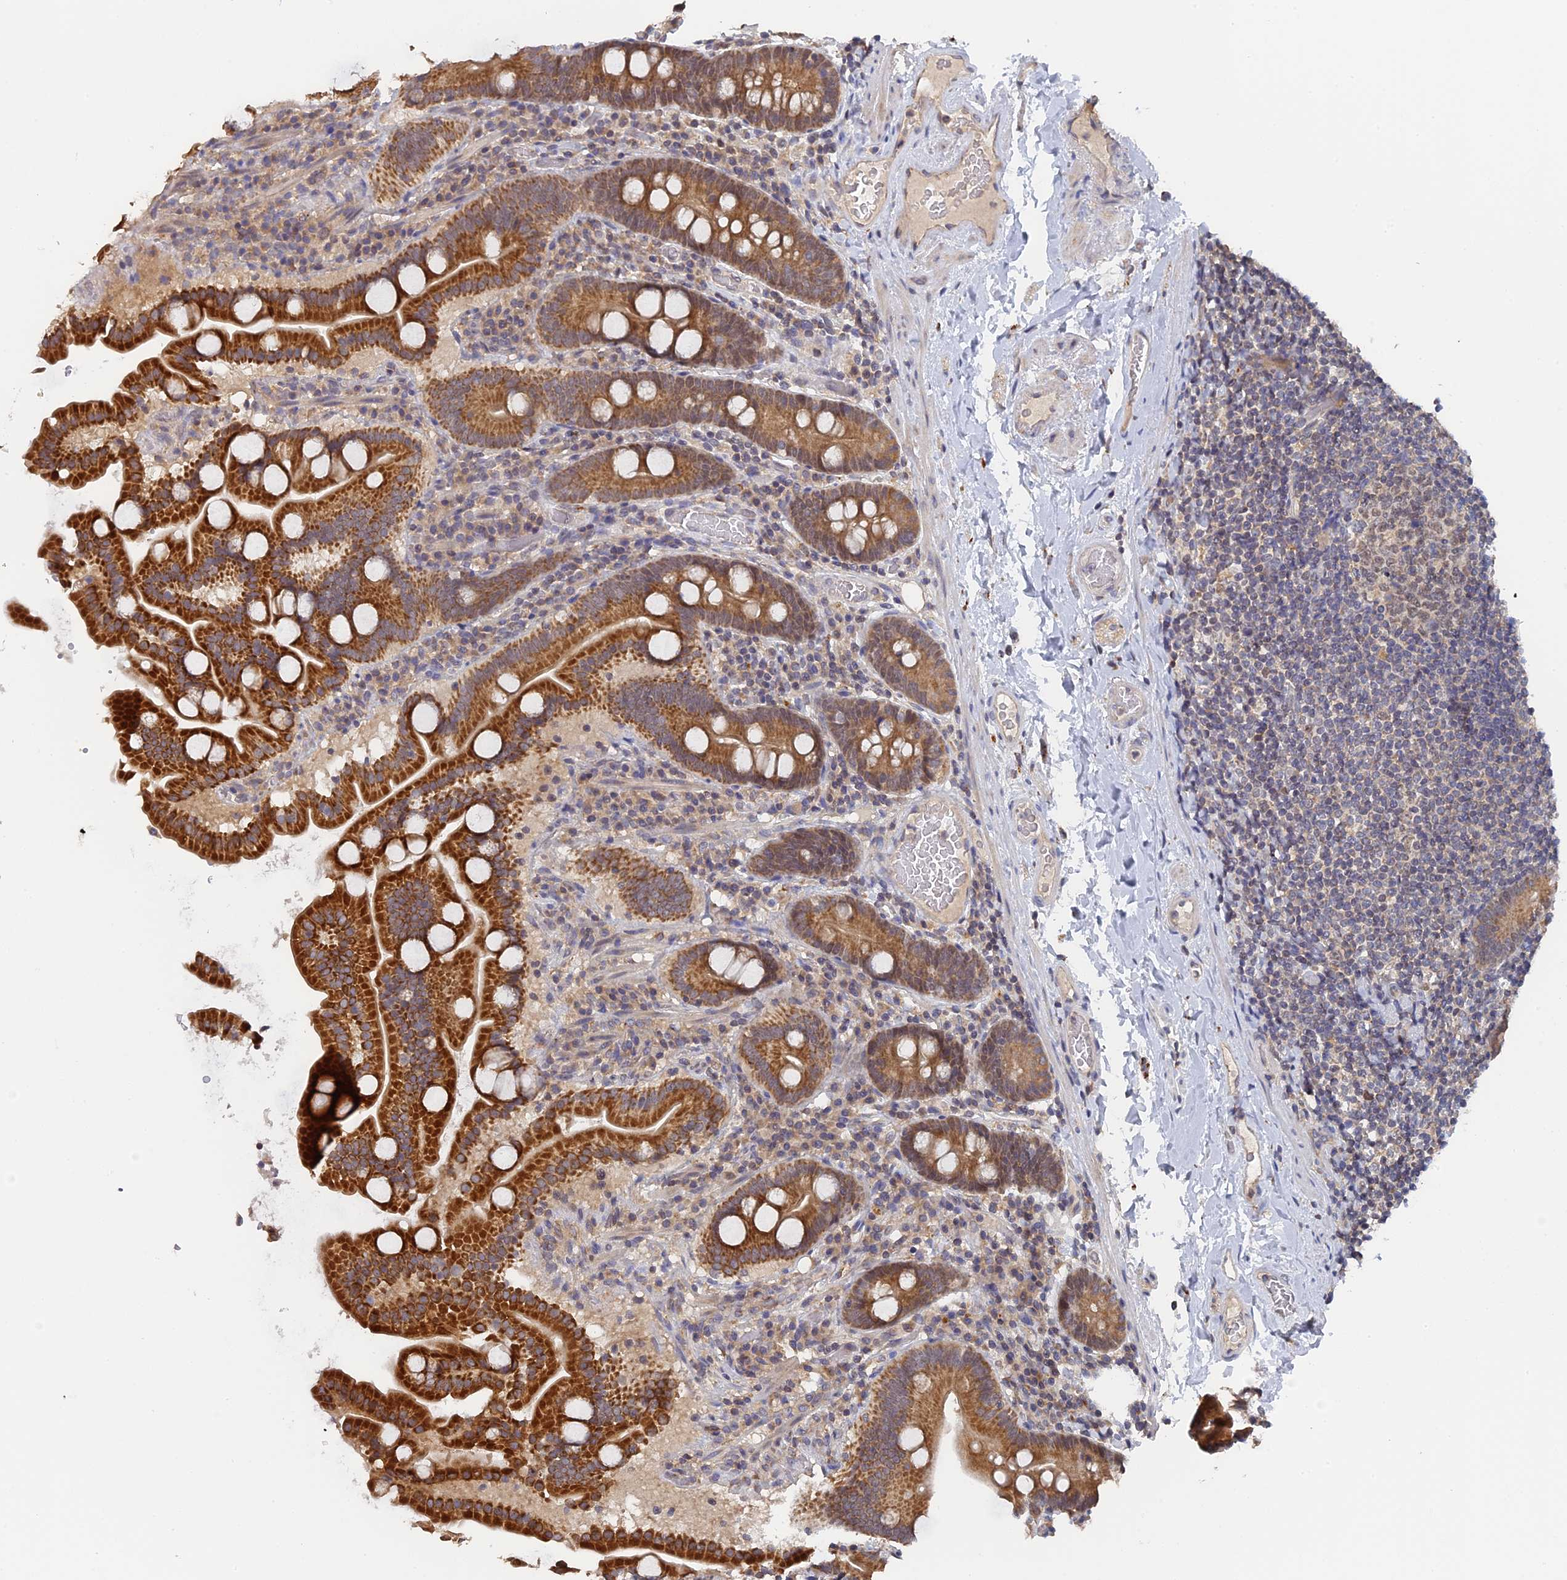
{"staining": {"intensity": "strong", "quantity": ">75%", "location": "cytoplasmic/membranous"}, "tissue": "duodenum", "cell_type": "Glandular cells", "image_type": "normal", "snomed": [{"axis": "morphology", "description": "Normal tissue, NOS"}, {"axis": "topography", "description": "Duodenum"}], "caption": "Immunohistochemistry of unremarkable duodenum shows high levels of strong cytoplasmic/membranous staining in approximately >75% of glandular cells. (brown staining indicates protein expression, while blue staining denotes nuclei).", "gene": "MIGA2", "patient": {"sex": "male", "age": 55}}